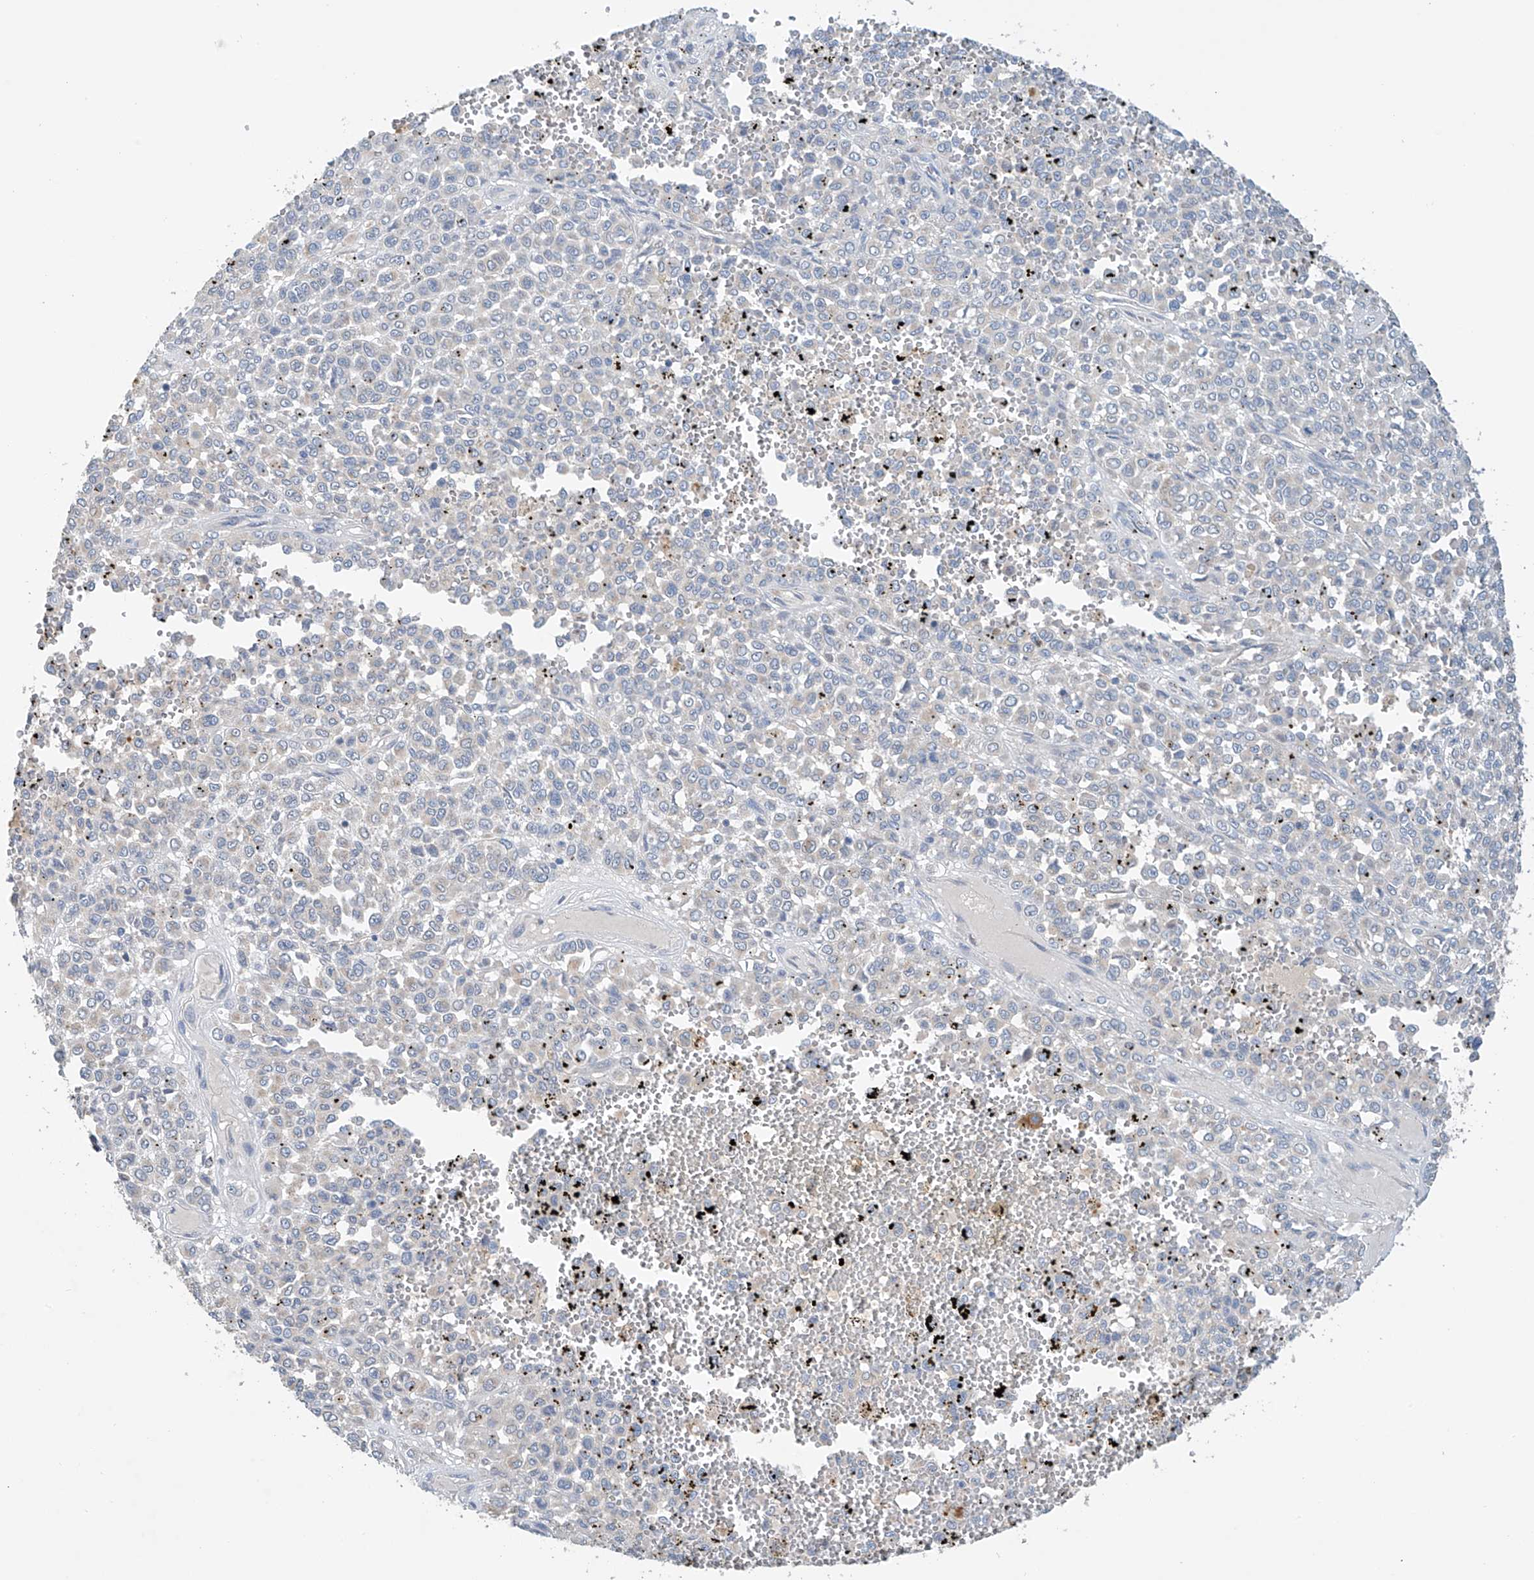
{"staining": {"intensity": "negative", "quantity": "none", "location": "none"}, "tissue": "melanoma", "cell_type": "Tumor cells", "image_type": "cancer", "snomed": [{"axis": "morphology", "description": "Malignant melanoma, Metastatic site"}, {"axis": "topography", "description": "Pancreas"}], "caption": "There is no significant positivity in tumor cells of melanoma.", "gene": "GPC4", "patient": {"sex": "female", "age": 30}}